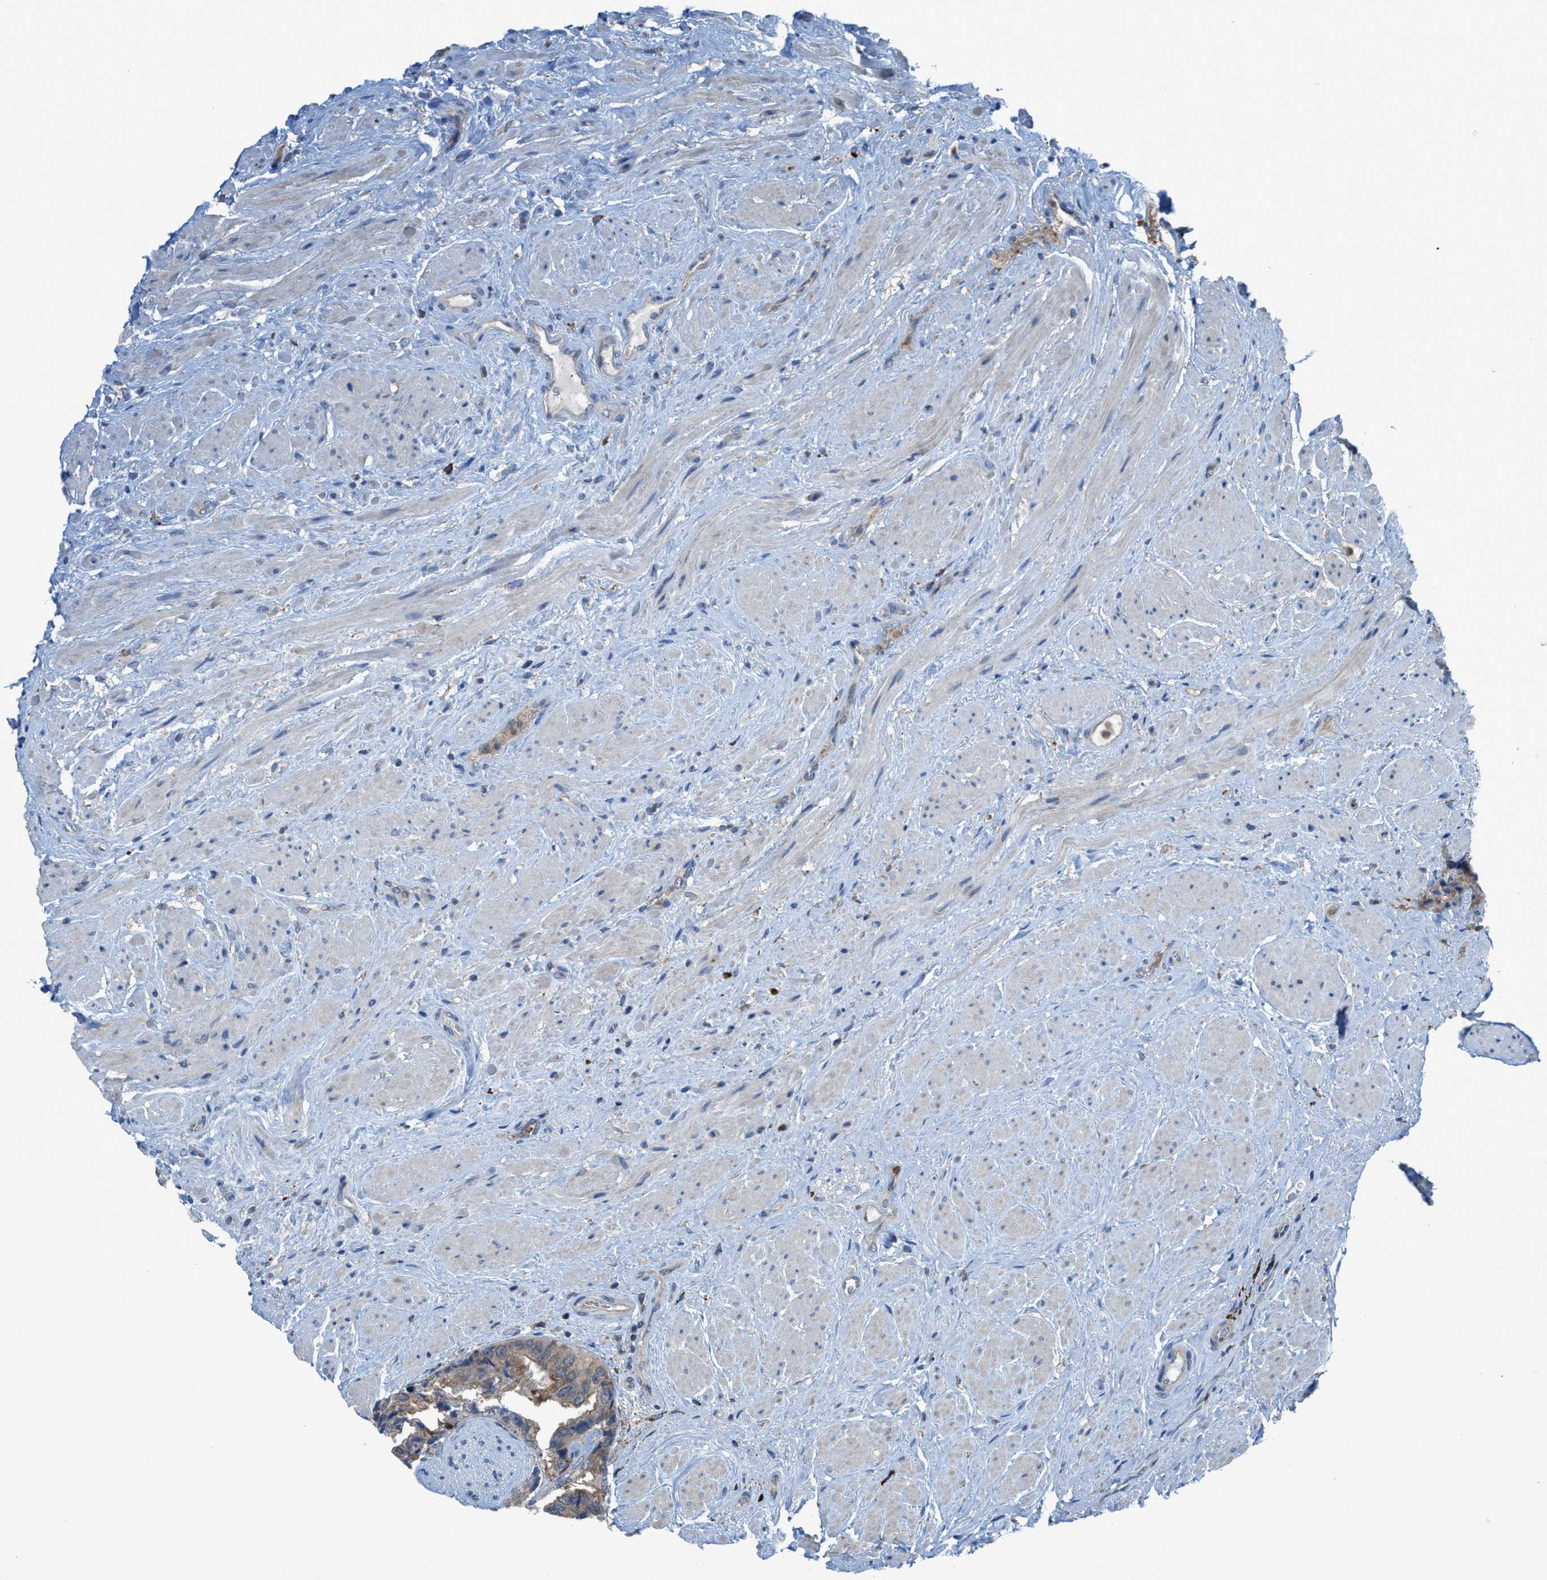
{"staining": {"intensity": "weak", "quantity": "25%-75%", "location": "cytoplasmic/membranous"}, "tissue": "prostate cancer", "cell_type": "Tumor cells", "image_type": "cancer", "snomed": [{"axis": "morphology", "description": "Adenocarcinoma, High grade"}, {"axis": "topography", "description": "Prostate"}], "caption": "Prostate adenocarcinoma (high-grade) stained with IHC exhibits weak cytoplasmic/membranous staining in about 25%-75% of tumor cells. Nuclei are stained in blue.", "gene": "PLAA", "patient": {"sex": "male", "age": 61}}